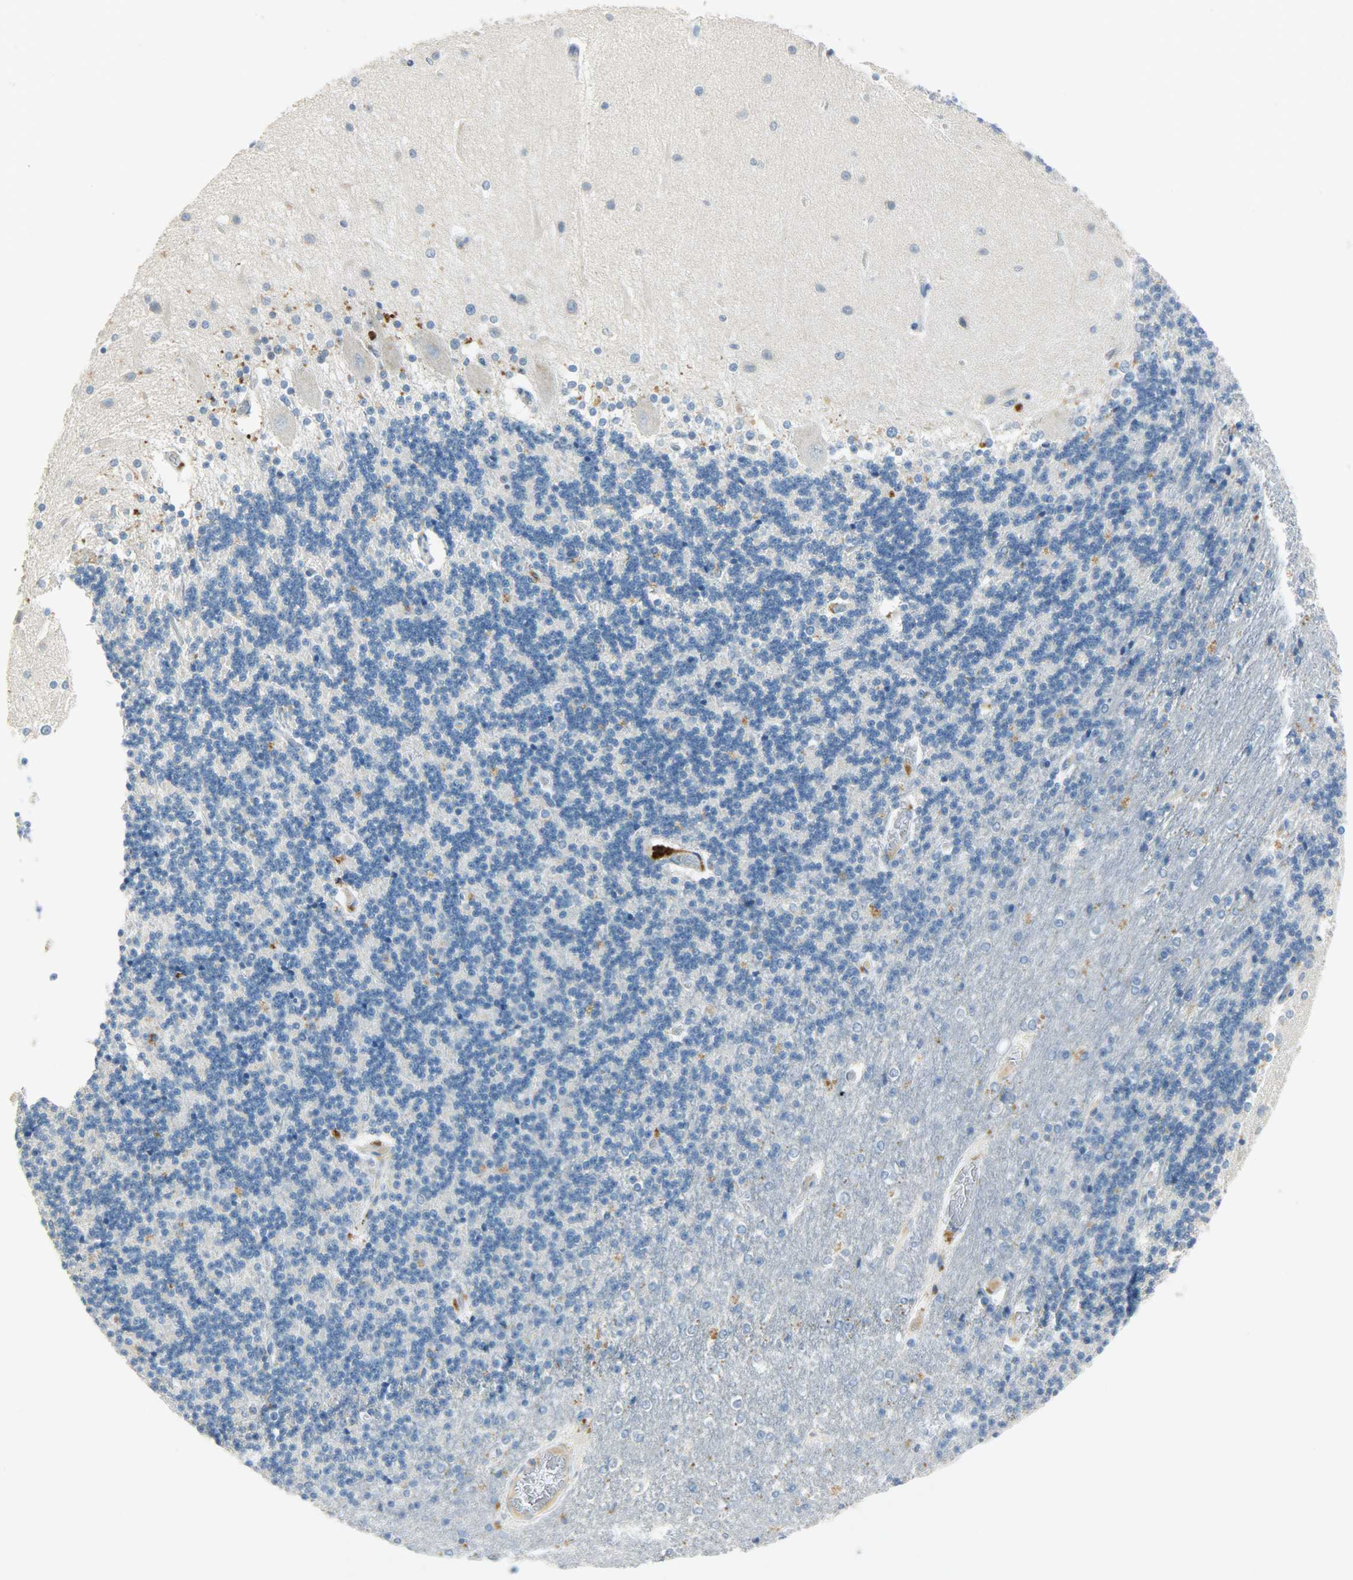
{"staining": {"intensity": "negative", "quantity": "none", "location": "none"}, "tissue": "cerebellum", "cell_type": "Cells in granular layer", "image_type": "normal", "snomed": [{"axis": "morphology", "description": "Normal tissue, NOS"}, {"axis": "topography", "description": "Cerebellum"}], "caption": "IHC of benign cerebellum reveals no staining in cells in granular layer. (Brightfield microscopy of DAB (3,3'-diaminobenzidine) immunohistochemistry at high magnification).", "gene": "JUNB", "patient": {"sex": "female", "age": 54}}